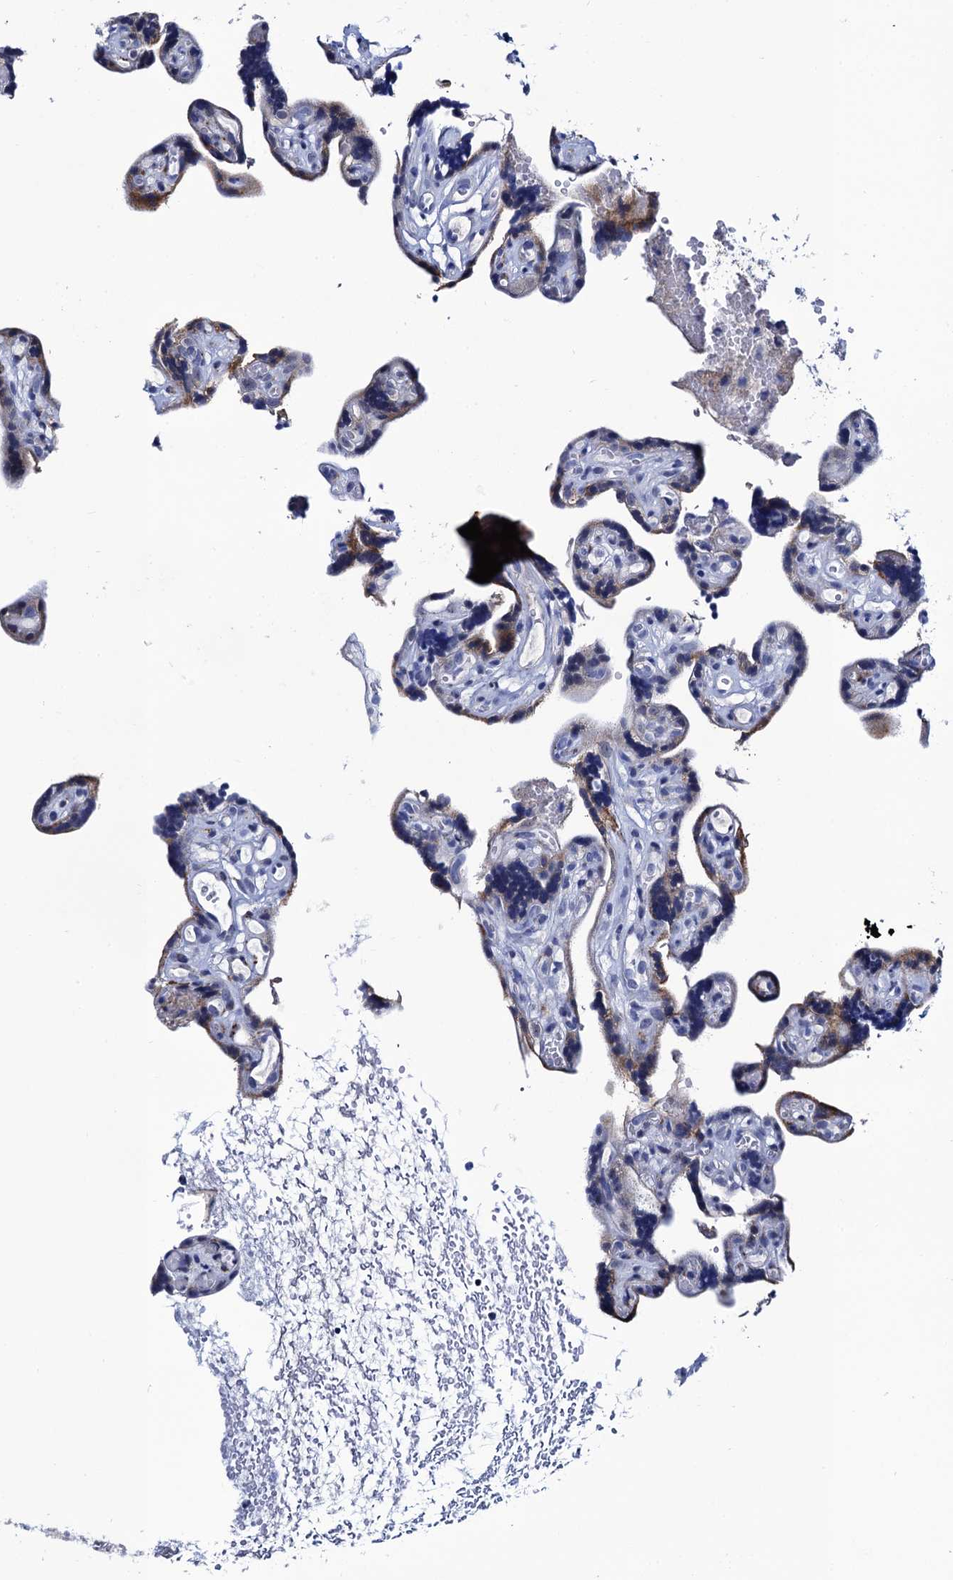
{"staining": {"intensity": "moderate", "quantity": "25%-75%", "location": "cytoplasmic/membranous"}, "tissue": "placenta", "cell_type": "Decidual cells", "image_type": "normal", "snomed": [{"axis": "morphology", "description": "Normal tissue, NOS"}, {"axis": "topography", "description": "Placenta"}], "caption": "Protein expression analysis of unremarkable human placenta reveals moderate cytoplasmic/membranous expression in about 25%-75% of decidual cells. (IHC, brightfield microscopy, high magnification).", "gene": "SLC7A10", "patient": {"sex": "female", "age": 30}}